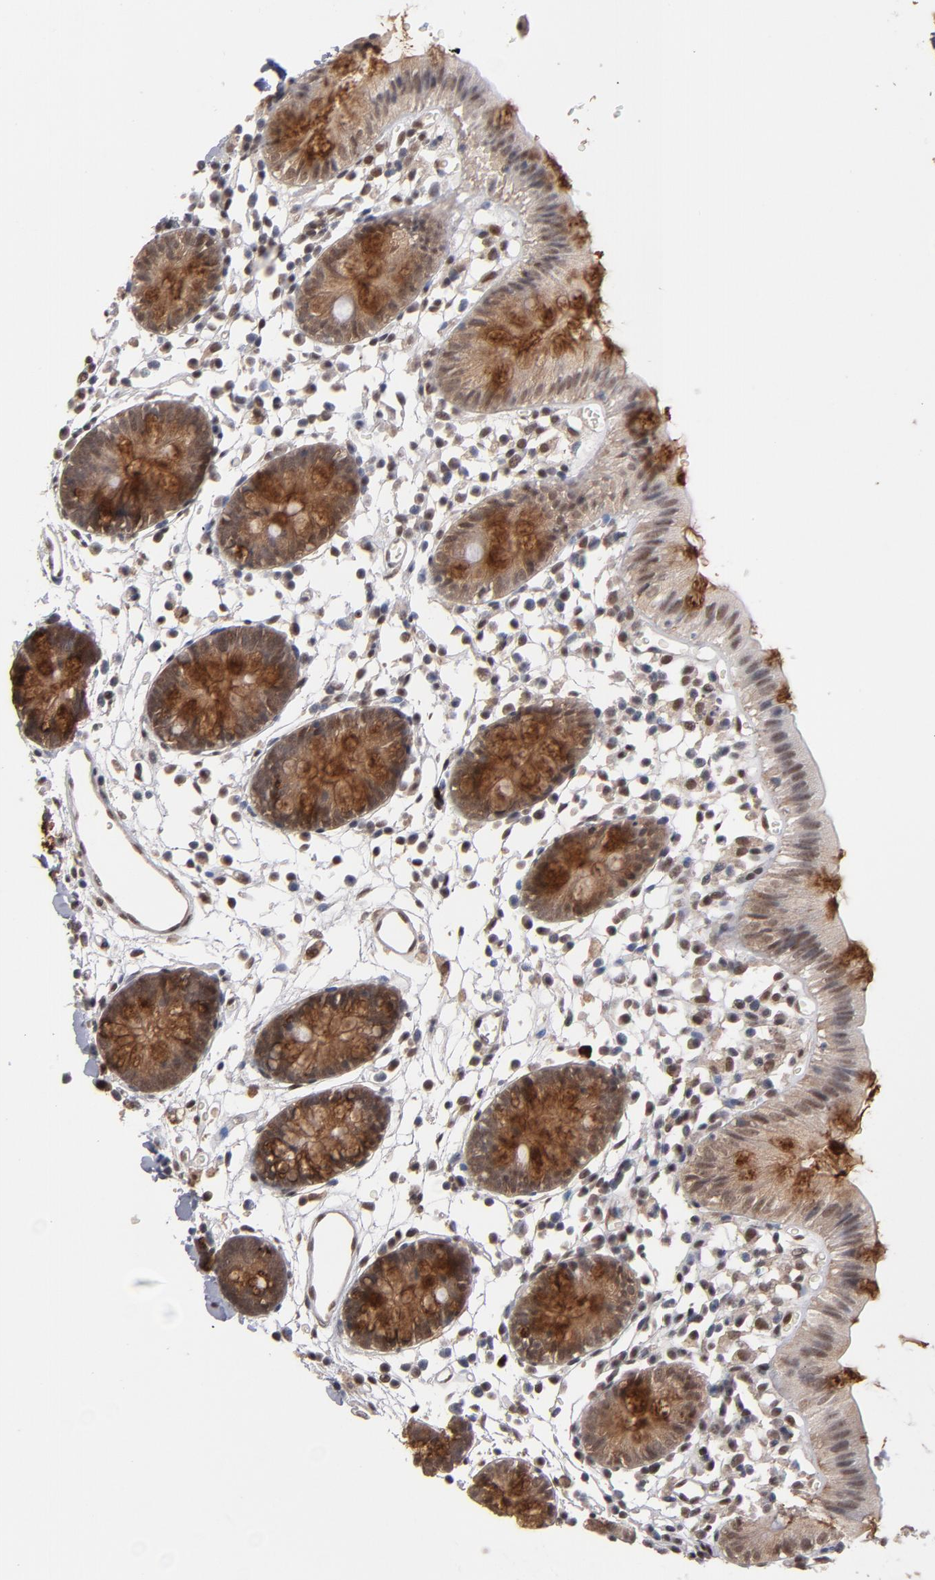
{"staining": {"intensity": "moderate", "quantity": ">75%", "location": "nuclear"}, "tissue": "colon", "cell_type": "Endothelial cells", "image_type": "normal", "snomed": [{"axis": "morphology", "description": "Normal tissue, NOS"}, {"axis": "topography", "description": "Colon"}], "caption": "Colon stained for a protein displays moderate nuclear positivity in endothelial cells. Immunohistochemistry stains the protein in brown and the nuclei are stained blue.", "gene": "HUWE1", "patient": {"sex": "male", "age": 14}}